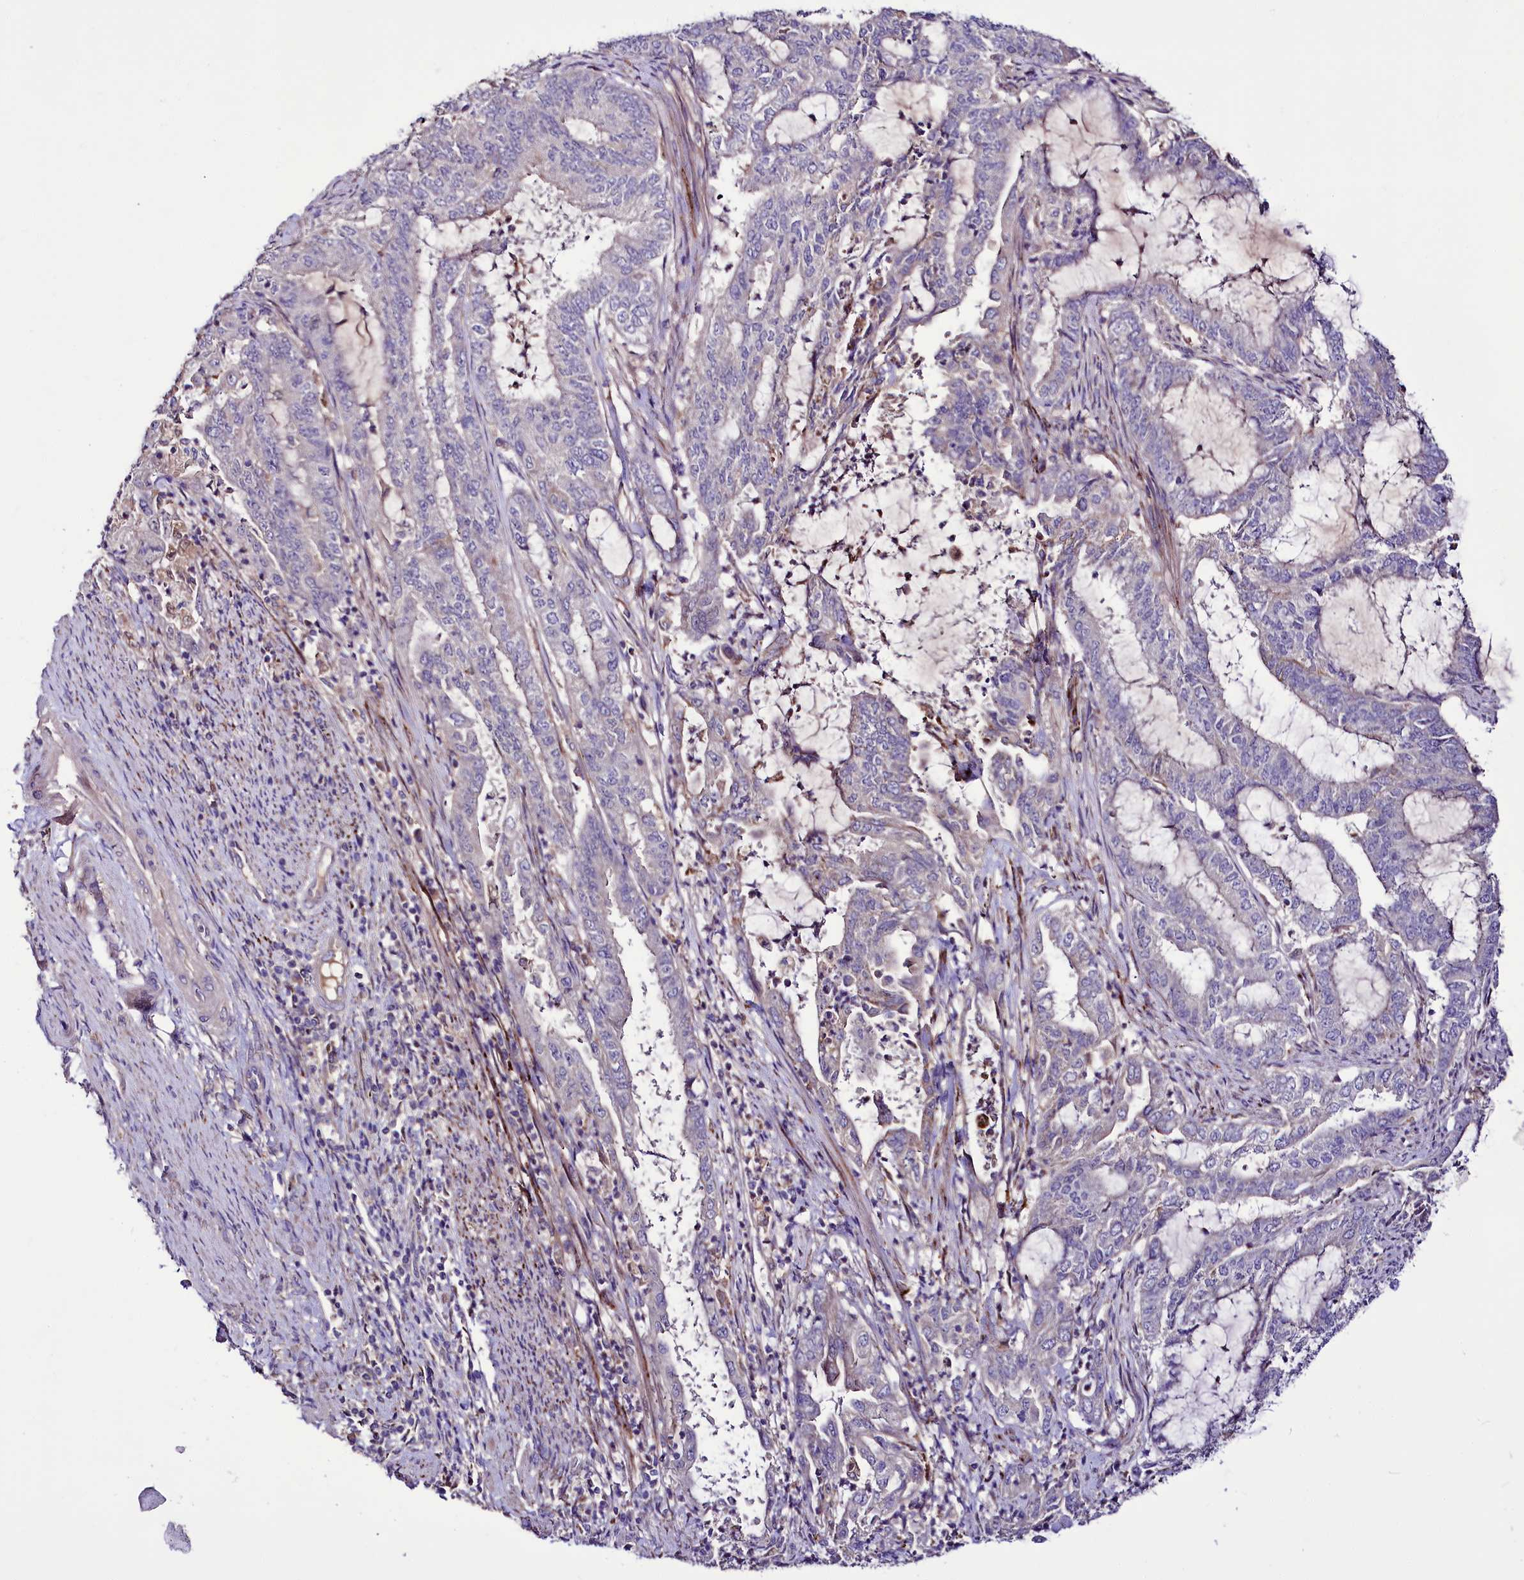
{"staining": {"intensity": "negative", "quantity": "none", "location": "none"}, "tissue": "endometrial cancer", "cell_type": "Tumor cells", "image_type": "cancer", "snomed": [{"axis": "morphology", "description": "Adenocarcinoma, NOS"}, {"axis": "topography", "description": "Endometrium"}], "caption": "A high-resolution histopathology image shows immunohistochemistry staining of endometrial cancer (adenocarcinoma), which displays no significant expression in tumor cells.", "gene": "PPP1R32", "patient": {"sex": "female", "age": 51}}